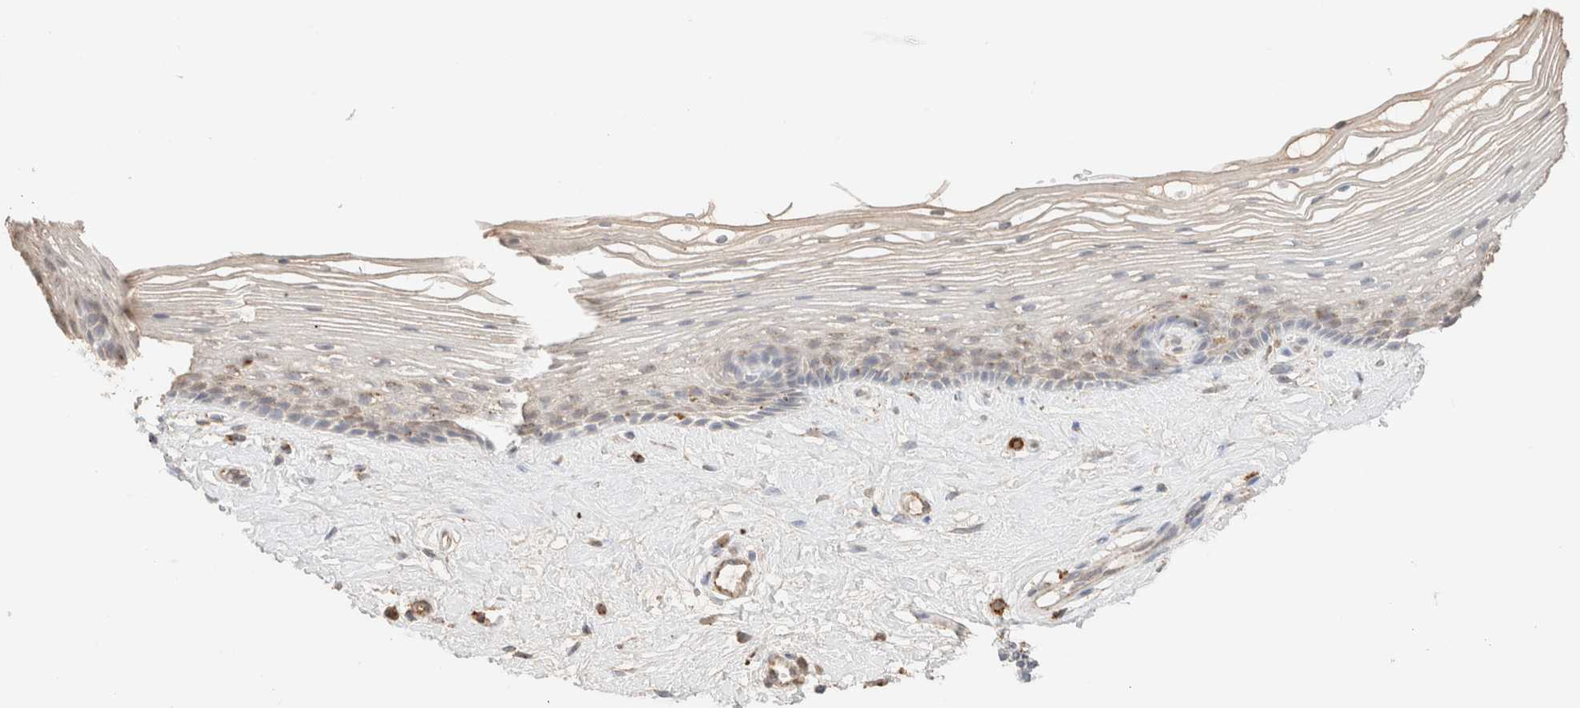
{"staining": {"intensity": "weak", "quantity": "<25%", "location": "cytoplasmic/membranous"}, "tissue": "vagina", "cell_type": "Squamous epithelial cells", "image_type": "normal", "snomed": [{"axis": "morphology", "description": "Normal tissue, NOS"}, {"axis": "topography", "description": "Vagina"}], "caption": "IHC micrograph of benign vagina: vagina stained with DAB (3,3'-diaminobenzidine) exhibits no significant protein expression in squamous epithelial cells. (Brightfield microscopy of DAB (3,3'-diaminobenzidine) IHC at high magnification).", "gene": "CTSC", "patient": {"sex": "female", "age": 46}}